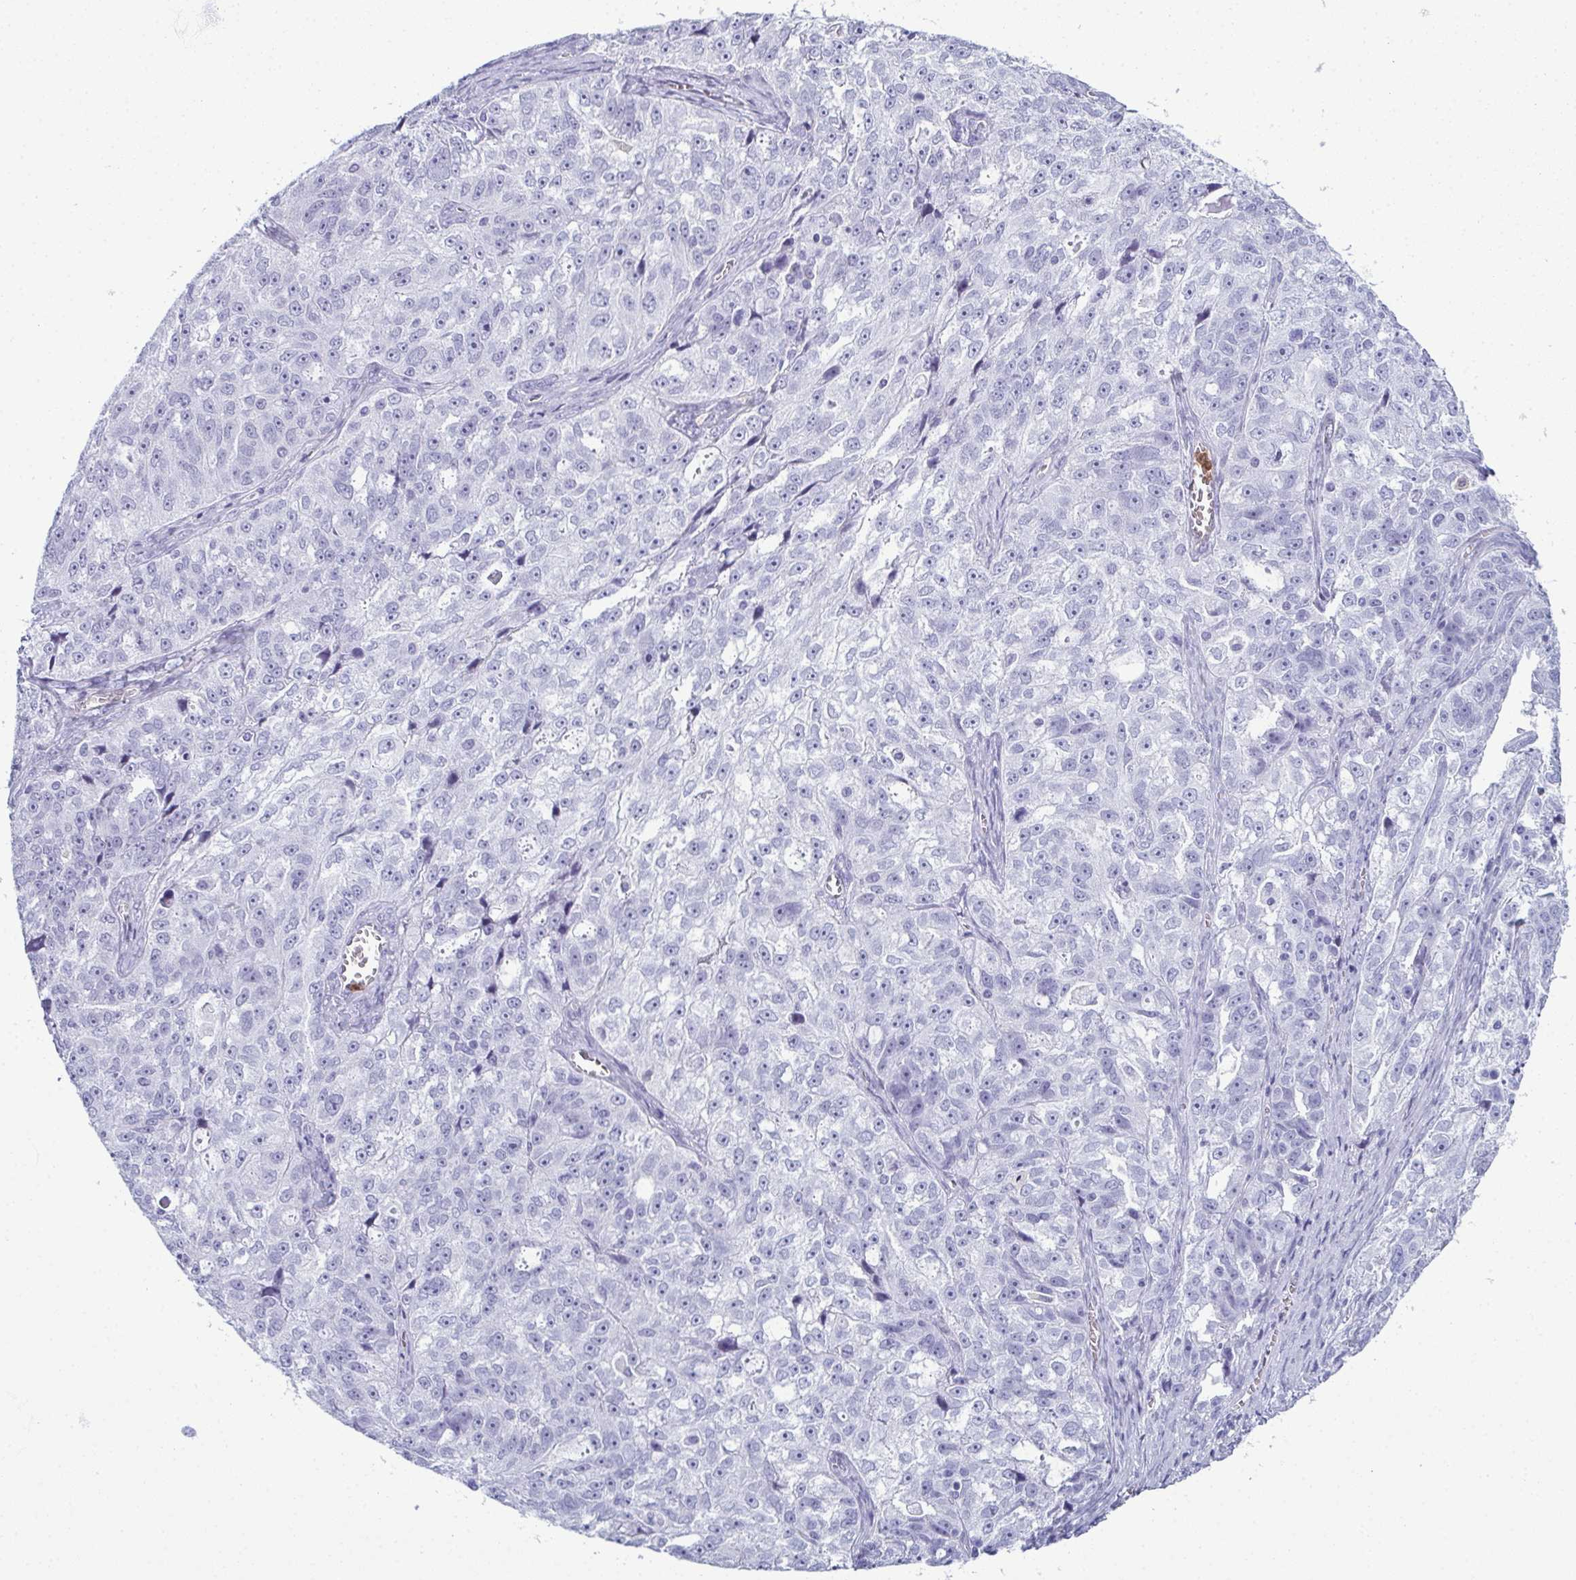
{"staining": {"intensity": "negative", "quantity": "none", "location": "none"}, "tissue": "ovarian cancer", "cell_type": "Tumor cells", "image_type": "cancer", "snomed": [{"axis": "morphology", "description": "Cystadenocarcinoma, serous, NOS"}, {"axis": "topography", "description": "Ovary"}], "caption": "Immunohistochemistry (IHC) micrograph of serous cystadenocarcinoma (ovarian) stained for a protein (brown), which exhibits no expression in tumor cells. The staining was performed using DAB to visualize the protein expression in brown, while the nuclei were stained in blue with hematoxylin (Magnification: 20x).", "gene": "CDA", "patient": {"sex": "female", "age": 51}}